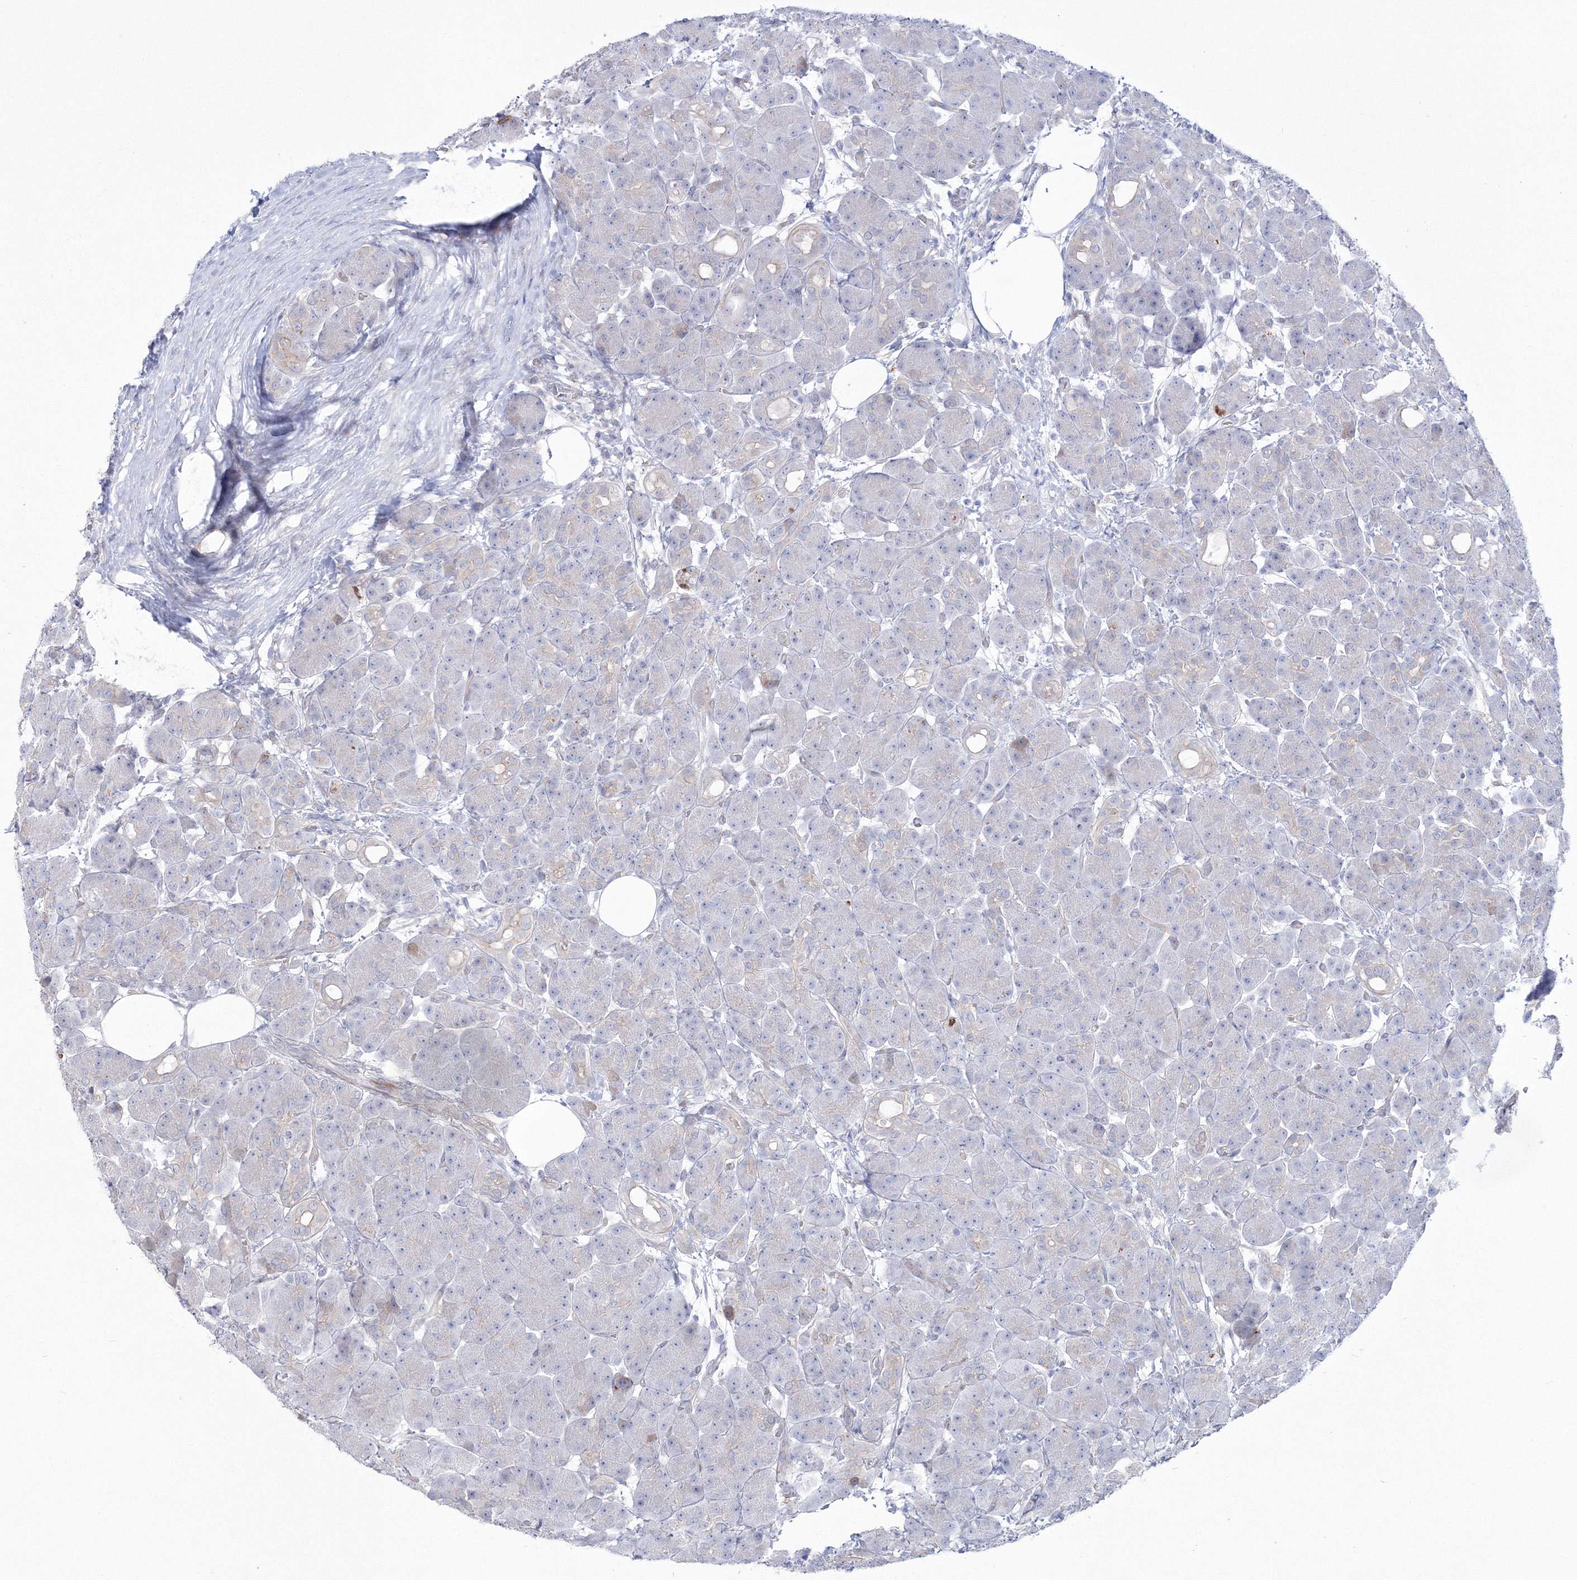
{"staining": {"intensity": "negative", "quantity": "none", "location": "none"}, "tissue": "pancreas", "cell_type": "Exocrine glandular cells", "image_type": "normal", "snomed": [{"axis": "morphology", "description": "Normal tissue, NOS"}, {"axis": "topography", "description": "Pancreas"}], "caption": "The image shows no staining of exocrine glandular cells in benign pancreas.", "gene": "HYAL2", "patient": {"sex": "male", "age": 63}}